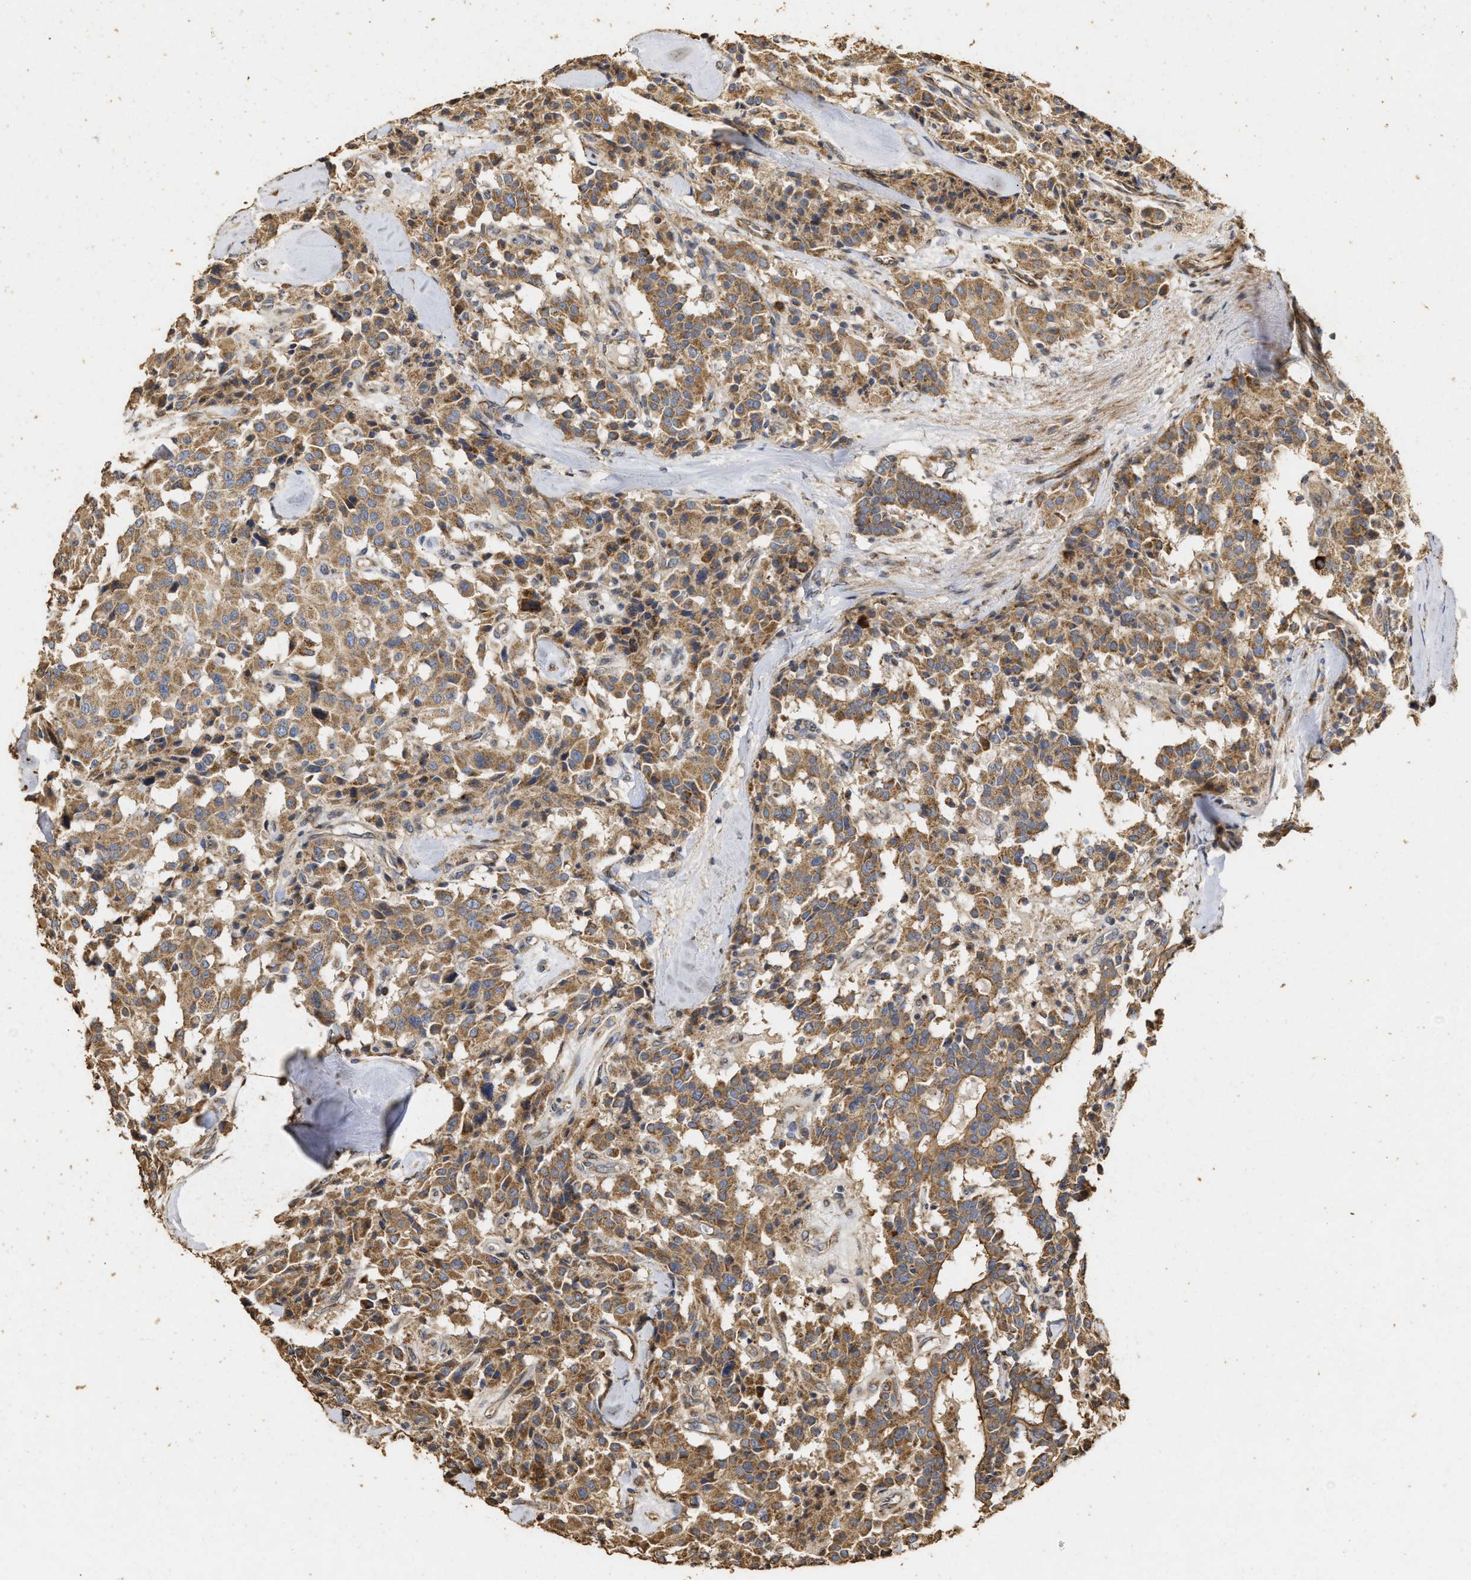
{"staining": {"intensity": "moderate", "quantity": ">75%", "location": "cytoplasmic/membranous"}, "tissue": "carcinoid", "cell_type": "Tumor cells", "image_type": "cancer", "snomed": [{"axis": "morphology", "description": "Carcinoid, malignant, NOS"}, {"axis": "topography", "description": "Lung"}], "caption": "Human carcinoid stained with a brown dye reveals moderate cytoplasmic/membranous positive positivity in approximately >75% of tumor cells.", "gene": "NAV1", "patient": {"sex": "male", "age": 30}}